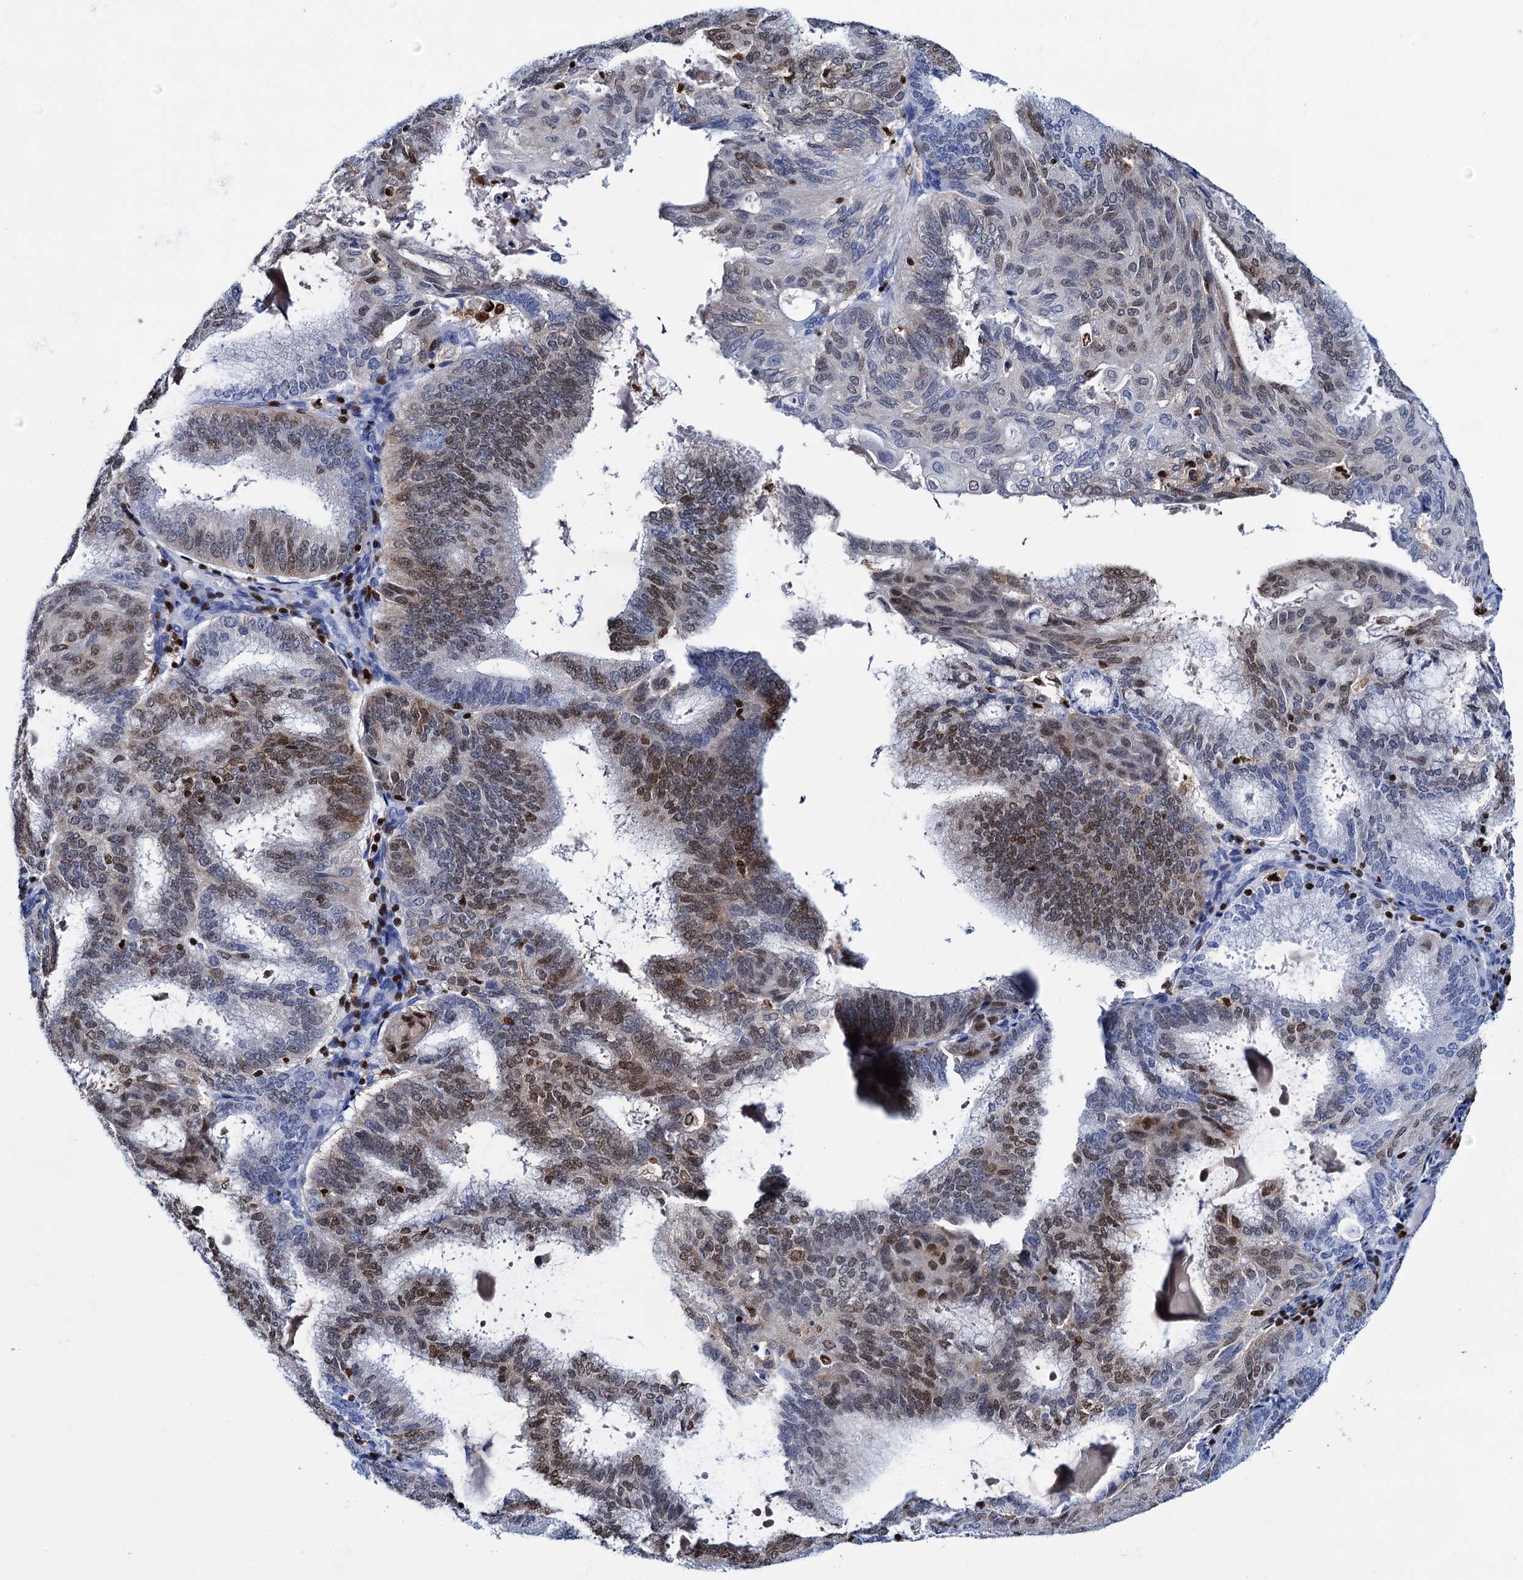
{"staining": {"intensity": "moderate", "quantity": ">75%", "location": "nuclear"}, "tissue": "endometrial cancer", "cell_type": "Tumor cells", "image_type": "cancer", "snomed": [{"axis": "morphology", "description": "Adenocarcinoma, NOS"}, {"axis": "topography", "description": "Endometrium"}], "caption": "Tumor cells reveal medium levels of moderate nuclear expression in approximately >75% of cells in human adenocarcinoma (endometrial). The staining was performed using DAB (3,3'-diaminobenzidine), with brown indicating positive protein expression. Nuclei are stained blue with hematoxylin.", "gene": "CELF2", "patient": {"sex": "female", "age": 49}}